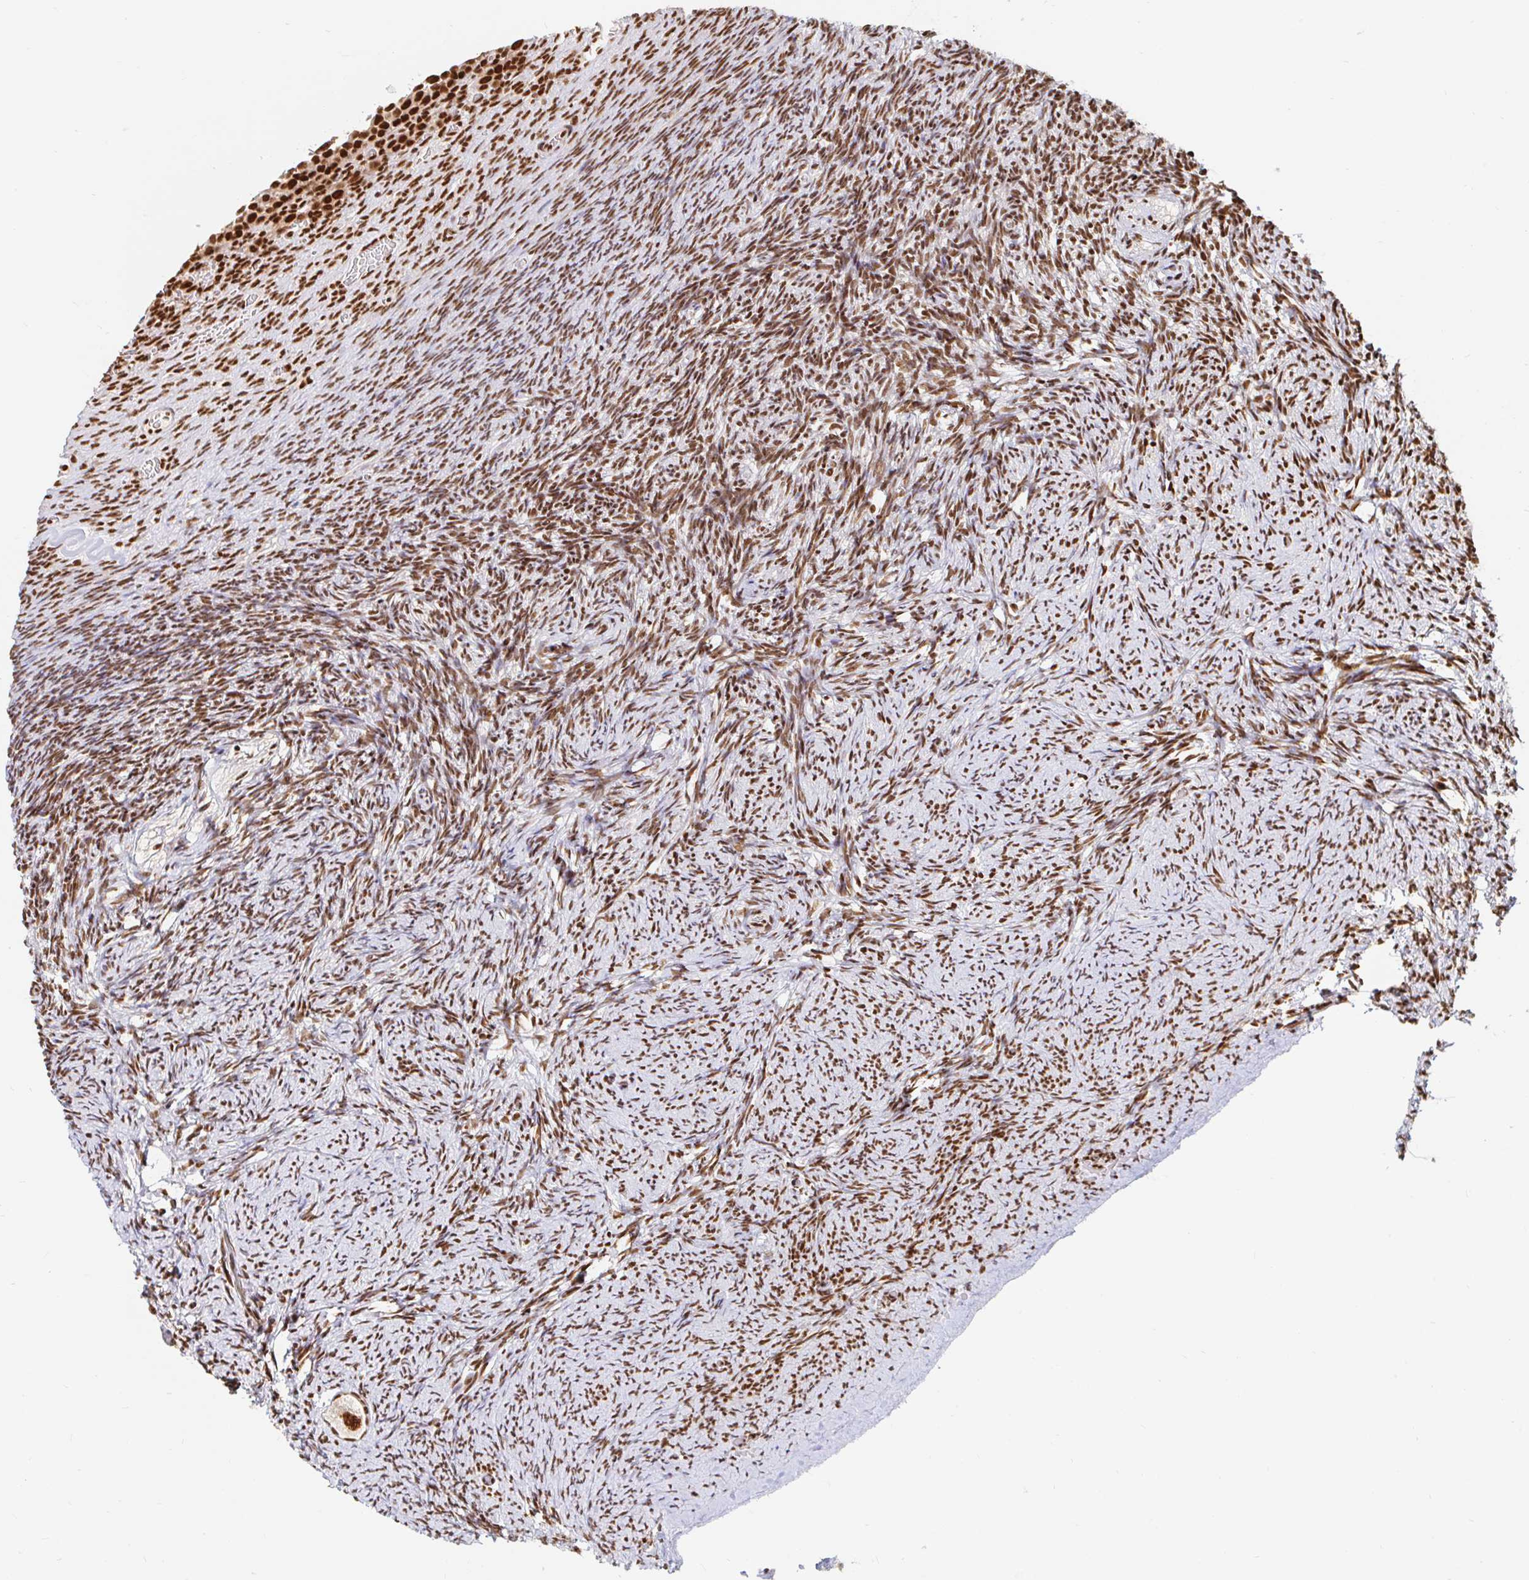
{"staining": {"intensity": "moderate", "quantity": ">75%", "location": "nuclear"}, "tissue": "ovary", "cell_type": "Follicle cells", "image_type": "normal", "snomed": [{"axis": "morphology", "description": "Normal tissue, NOS"}, {"axis": "topography", "description": "Ovary"}], "caption": "High-power microscopy captured an immunohistochemistry (IHC) image of normal ovary, revealing moderate nuclear expression in about >75% of follicle cells. The staining was performed using DAB, with brown indicating positive protein expression. Nuclei are stained blue with hematoxylin.", "gene": "RBMXL1", "patient": {"sex": "female", "age": 34}}